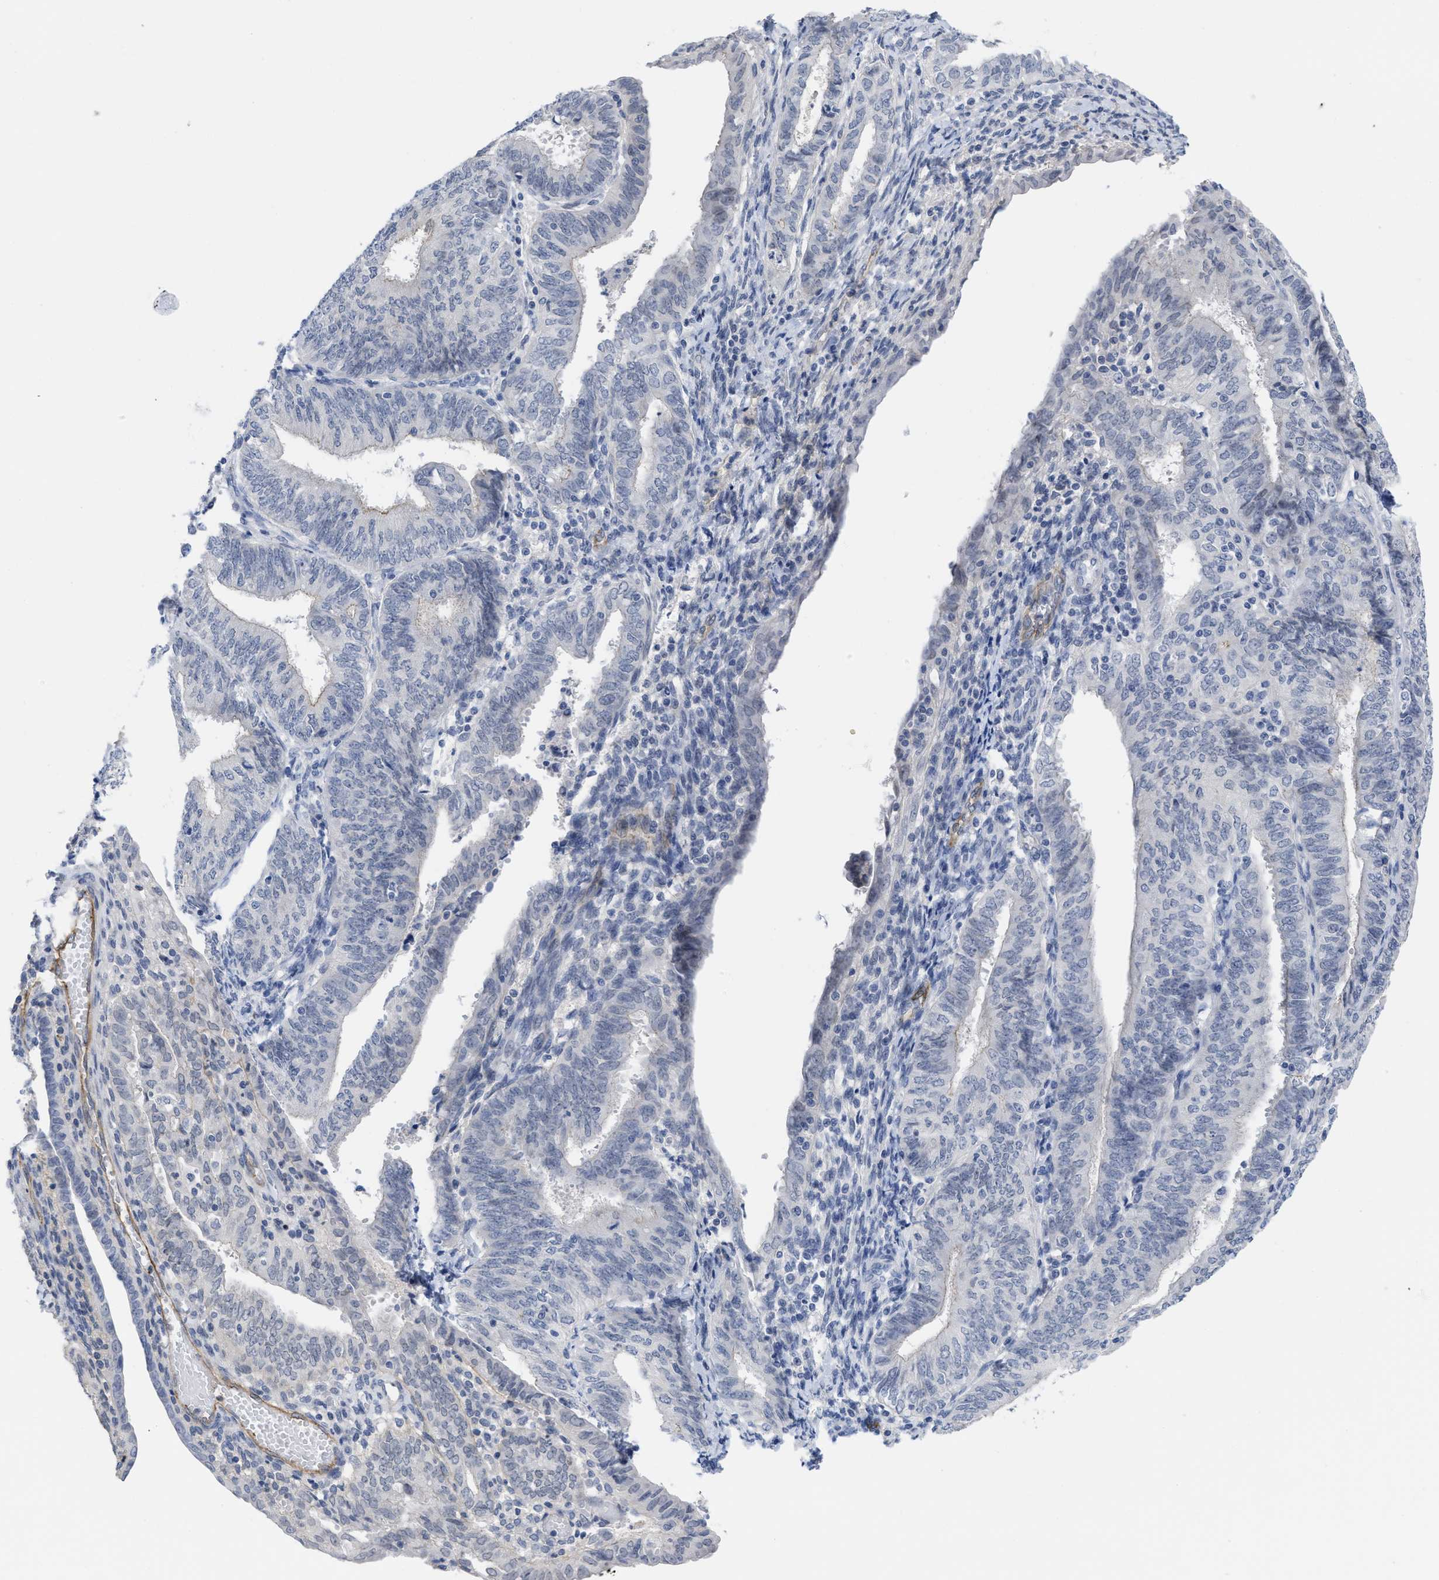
{"staining": {"intensity": "negative", "quantity": "none", "location": "none"}, "tissue": "endometrial cancer", "cell_type": "Tumor cells", "image_type": "cancer", "snomed": [{"axis": "morphology", "description": "Adenocarcinoma, NOS"}, {"axis": "topography", "description": "Endometrium"}], "caption": "High magnification brightfield microscopy of adenocarcinoma (endometrial) stained with DAB (3,3'-diaminobenzidine) (brown) and counterstained with hematoxylin (blue): tumor cells show no significant positivity.", "gene": "ACKR1", "patient": {"sex": "female", "age": 58}}